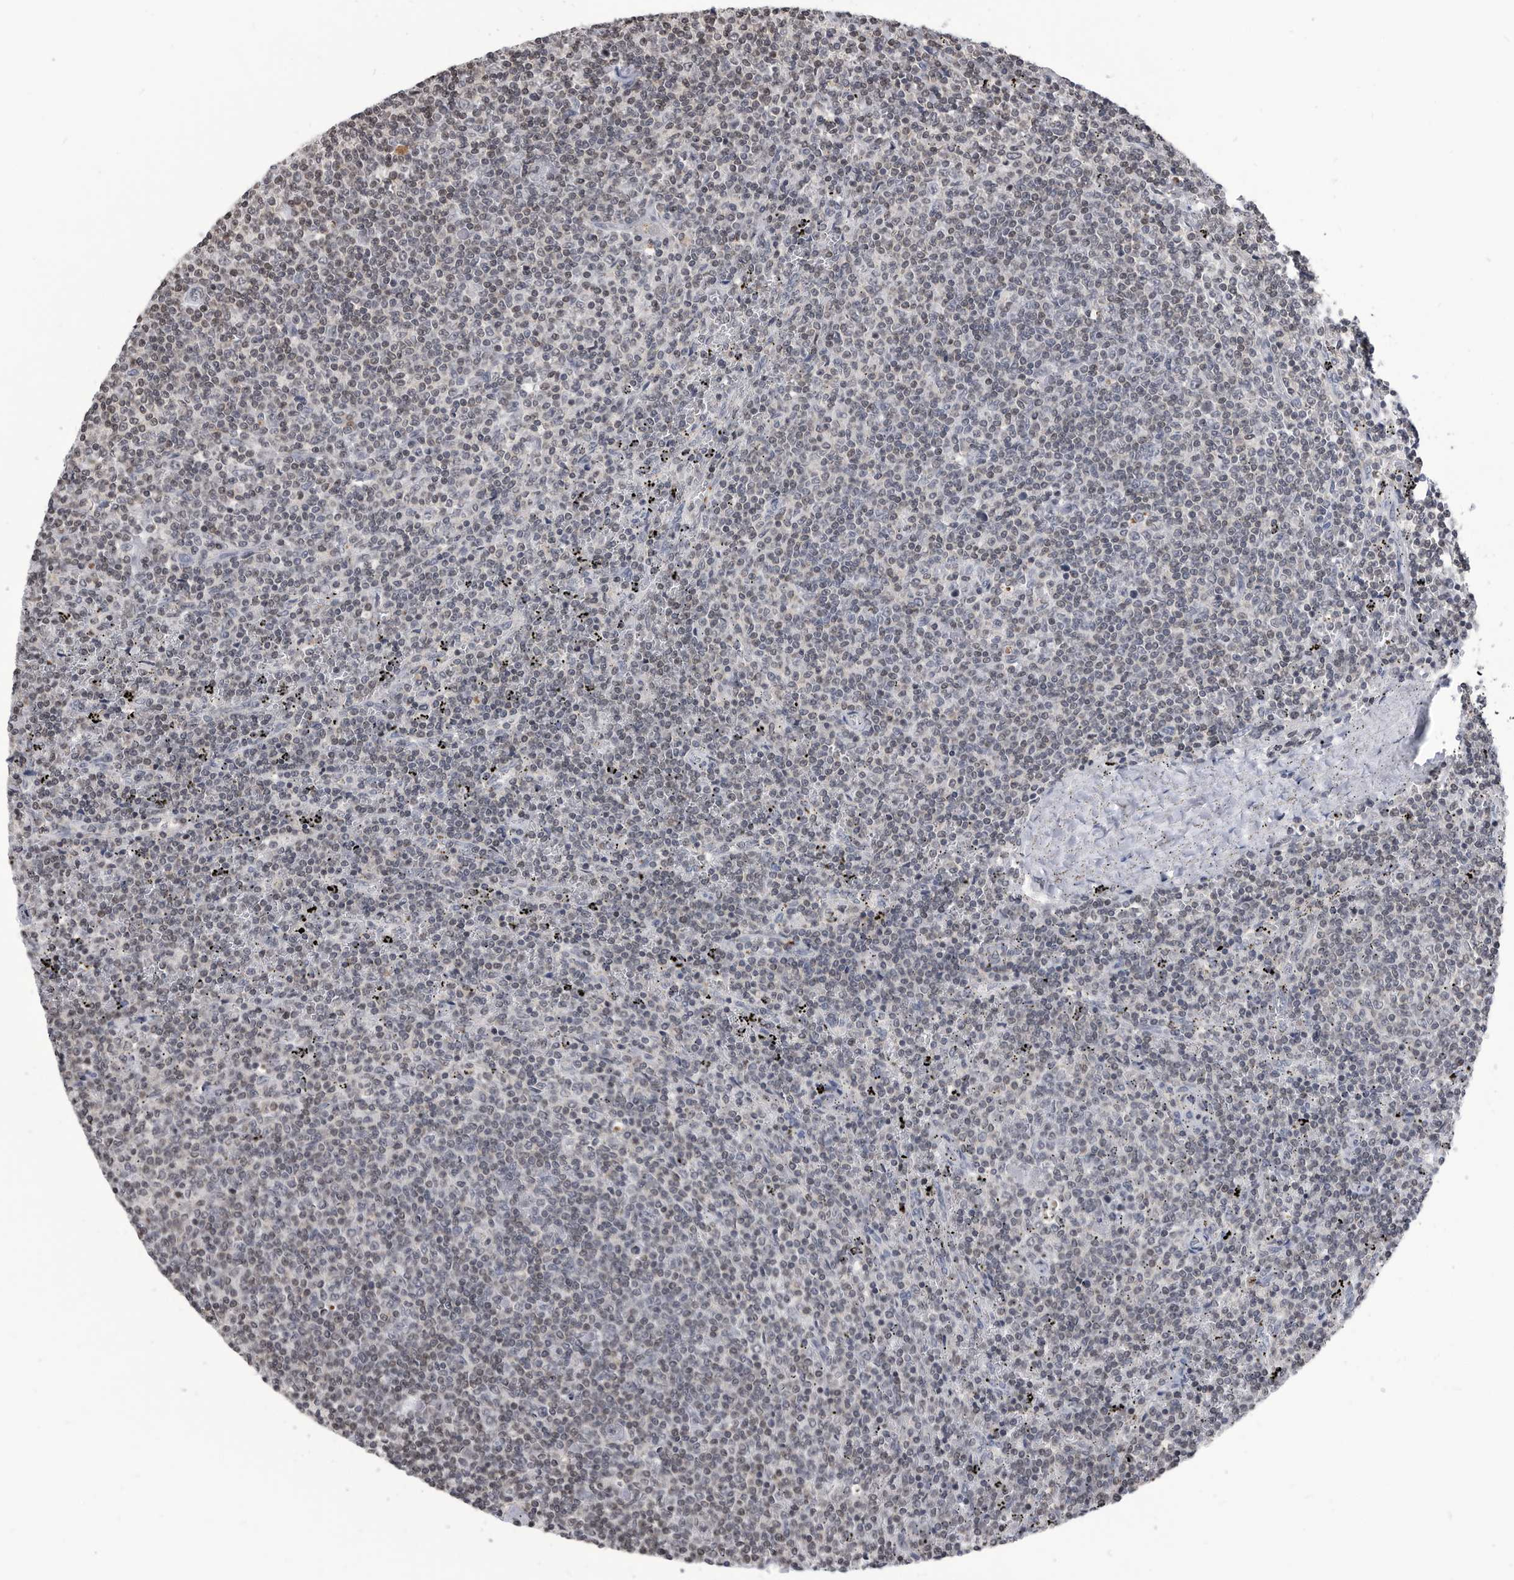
{"staining": {"intensity": "weak", "quantity": "25%-75%", "location": "nuclear"}, "tissue": "lymphoma", "cell_type": "Tumor cells", "image_type": "cancer", "snomed": [{"axis": "morphology", "description": "Malignant lymphoma, non-Hodgkin's type, Low grade"}, {"axis": "topography", "description": "Spleen"}], "caption": "Tumor cells demonstrate low levels of weak nuclear expression in approximately 25%-75% of cells in human lymphoma.", "gene": "TSTD1", "patient": {"sex": "female", "age": 50}}